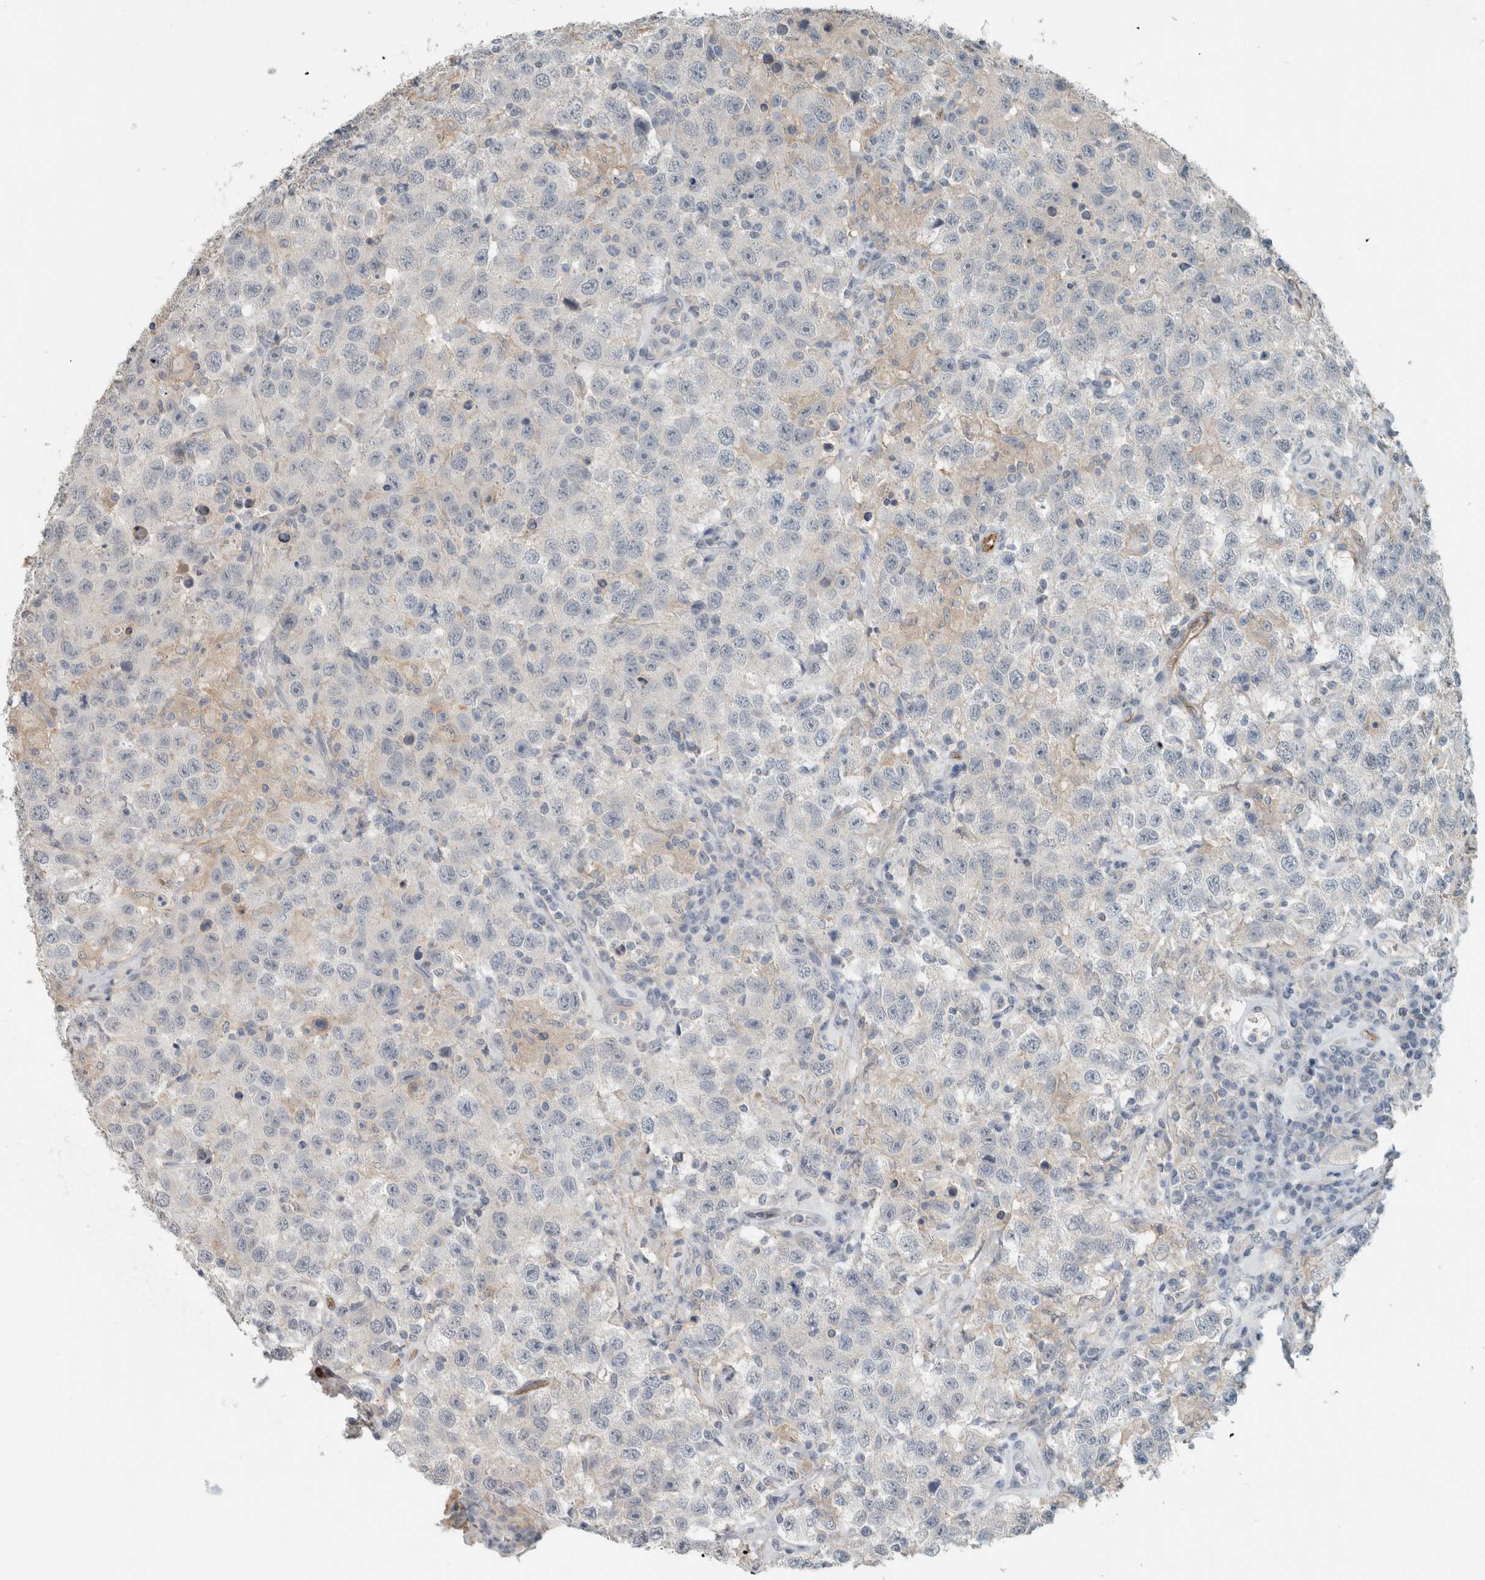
{"staining": {"intensity": "negative", "quantity": "none", "location": "none"}, "tissue": "testis cancer", "cell_type": "Tumor cells", "image_type": "cancer", "snomed": [{"axis": "morphology", "description": "Seminoma, NOS"}, {"axis": "topography", "description": "Testis"}], "caption": "Tumor cells are negative for brown protein staining in seminoma (testis).", "gene": "SCIN", "patient": {"sex": "male", "age": 41}}